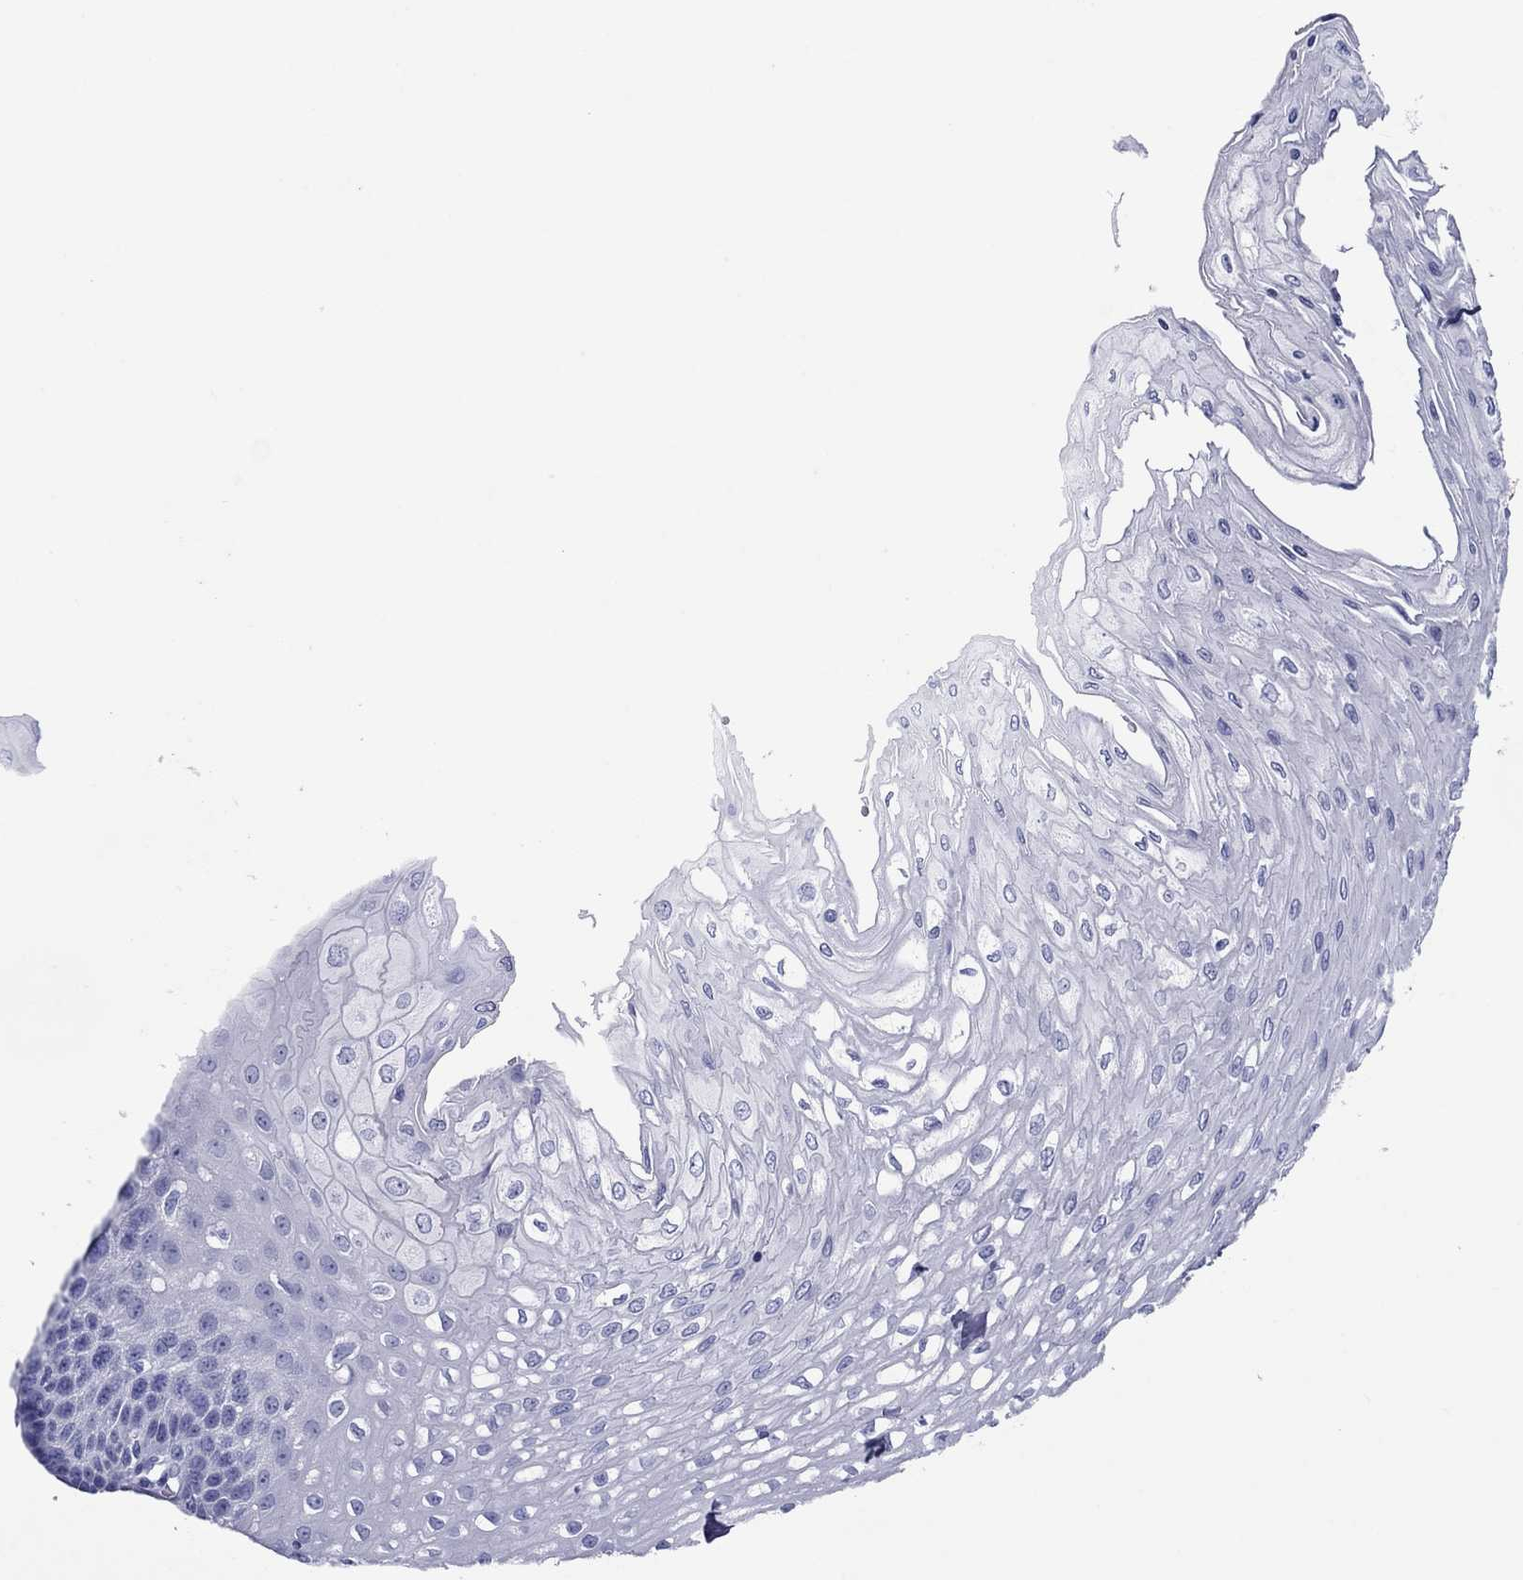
{"staining": {"intensity": "negative", "quantity": "none", "location": "none"}, "tissue": "esophagus", "cell_type": "Squamous epithelial cells", "image_type": "normal", "snomed": [{"axis": "morphology", "description": "Normal tissue, NOS"}, {"axis": "topography", "description": "Esophagus"}], "caption": "Immunohistochemistry histopathology image of normal human esophagus stained for a protein (brown), which demonstrates no expression in squamous epithelial cells.", "gene": "ATP4A", "patient": {"sex": "female", "age": 62}}